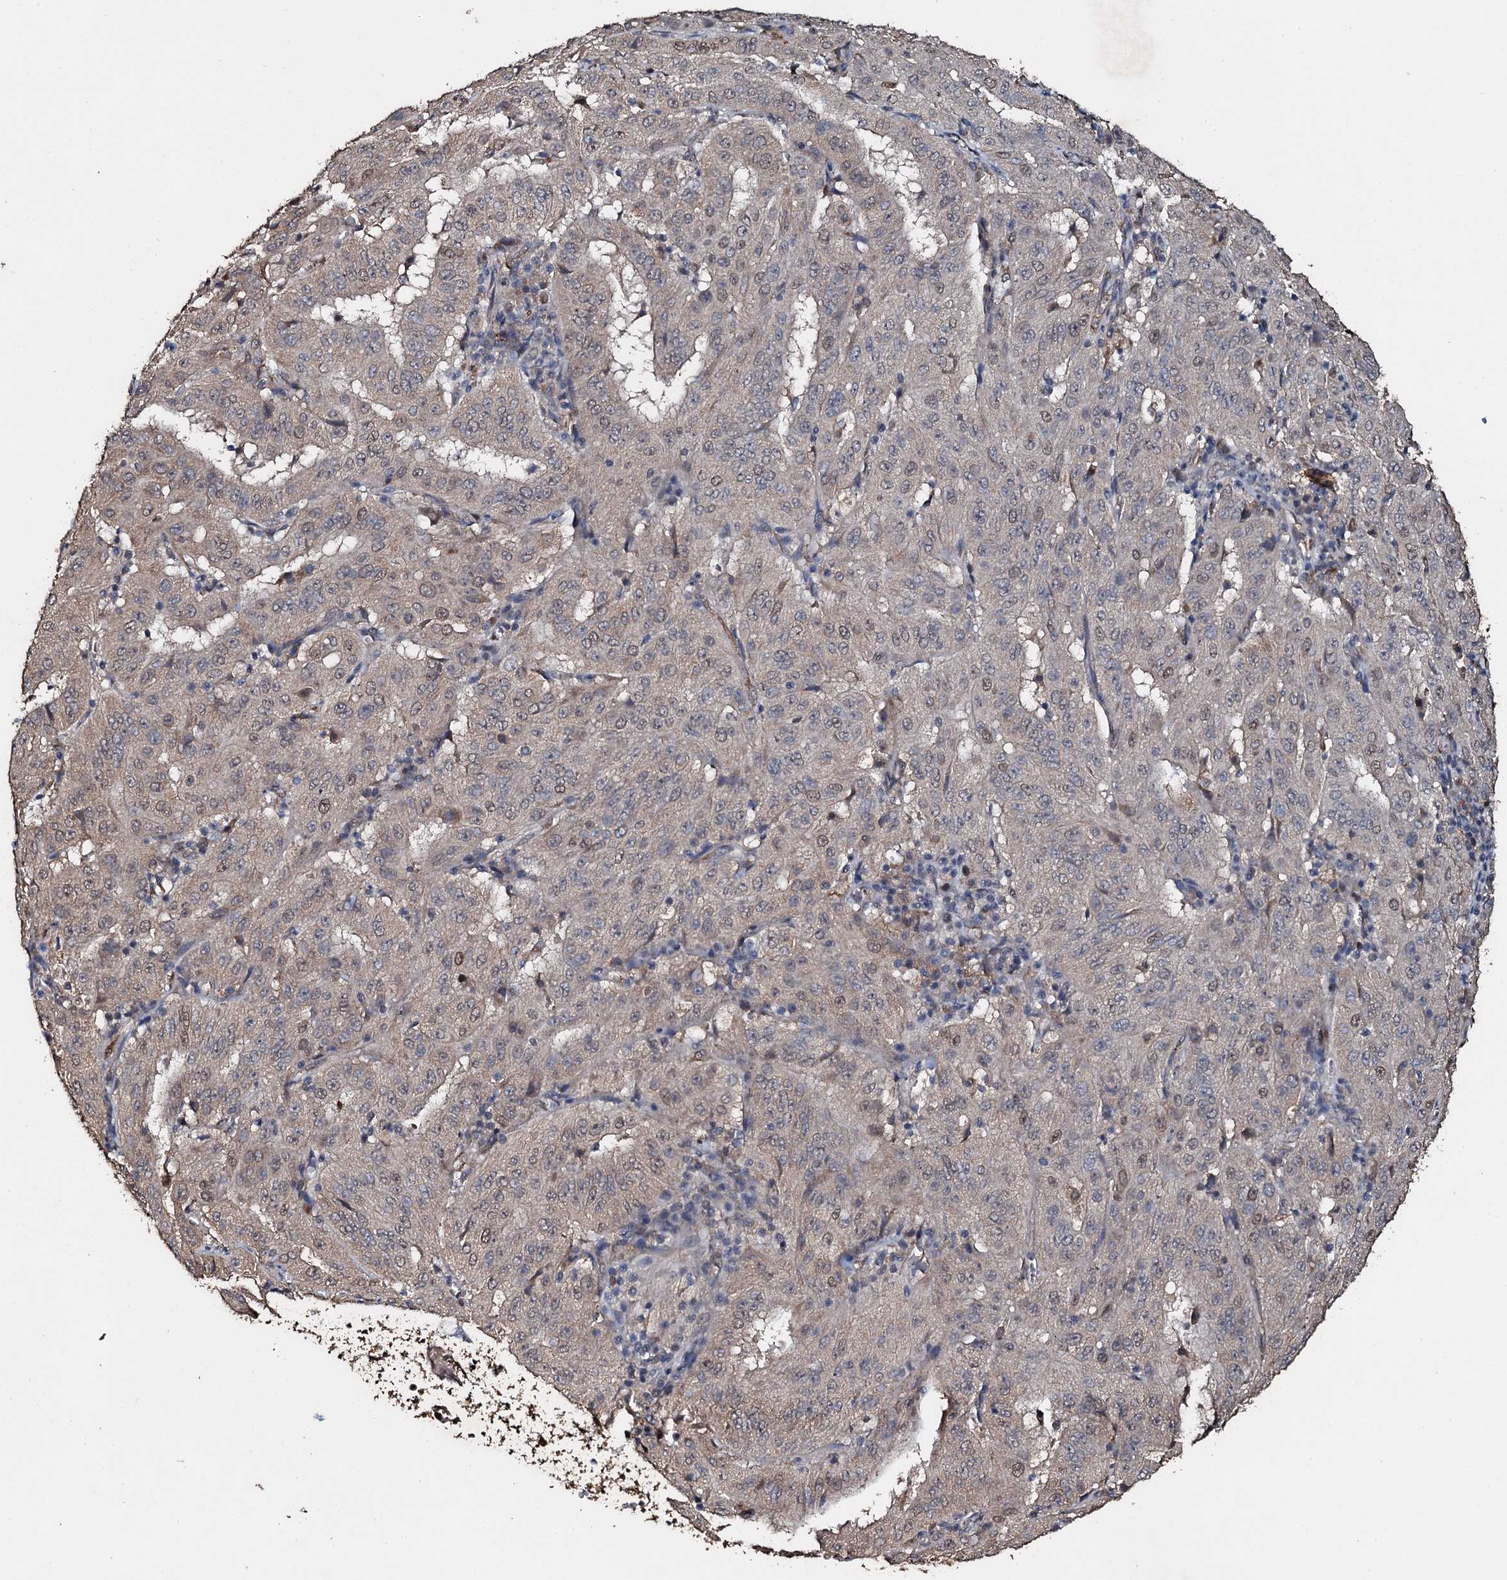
{"staining": {"intensity": "weak", "quantity": "25%-75%", "location": "cytoplasmic/membranous,nuclear"}, "tissue": "pancreatic cancer", "cell_type": "Tumor cells", "image_type": "cancer", "snomed": [{"axis": "morphology", "description": "Adenocarcinoma, NOS"}, {"axis": "topography", "description": "Pancreas"}], "caption": "Protein staining of adenocarcinoma (pancreatic) tissue reveals weak cytoplasmic/membranous and nuclear positivity in about 25%-75% of tumor cells.", "gene": "ADAMTS10", "patient": {"sex": "male", "age": 63}}